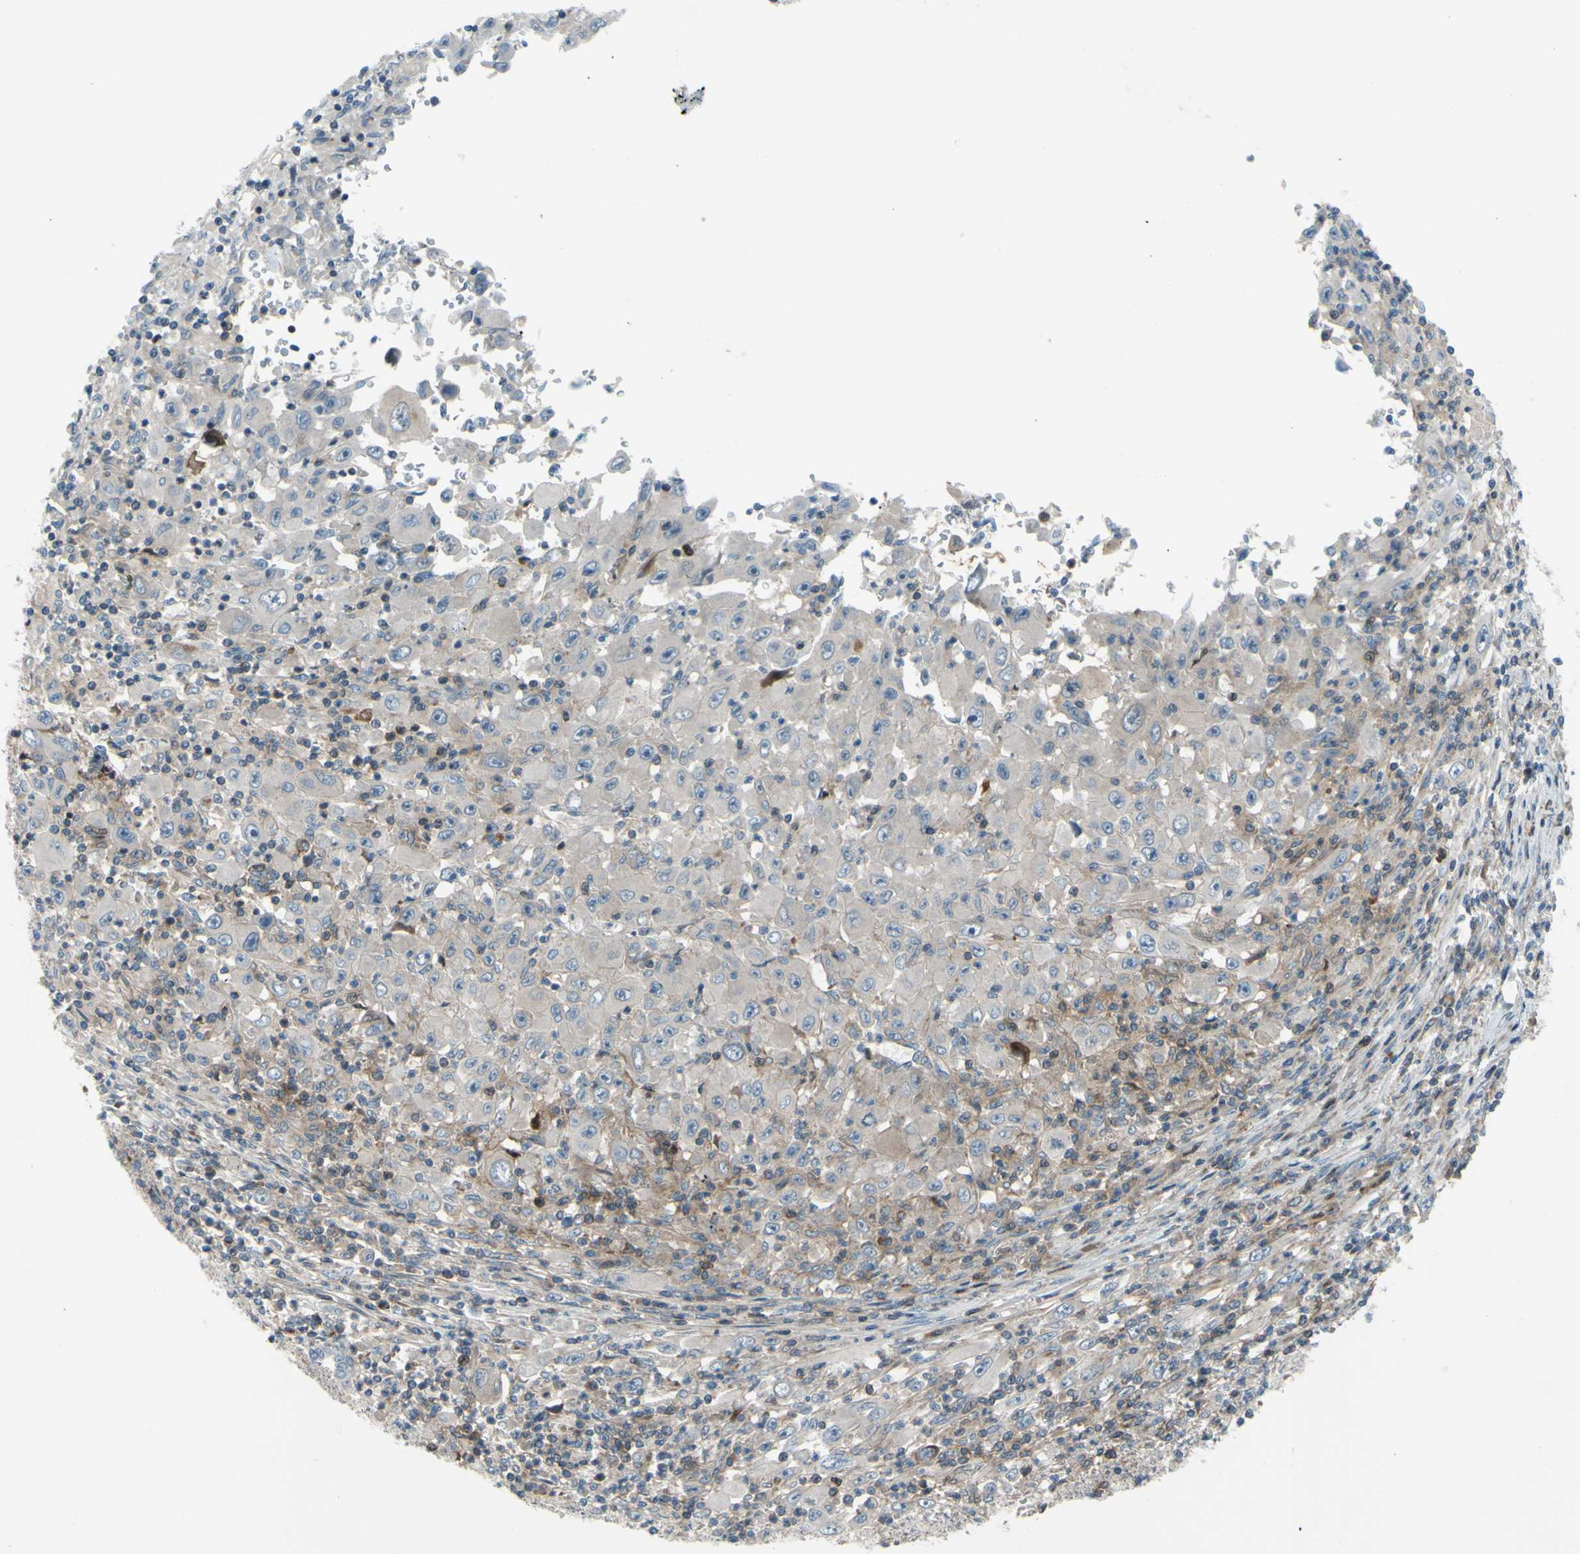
{"staining": {"intensity": "weak", "quantity": "25%-75%", "location": "cytoplasmic/membranous"}, "tissue": "melanoma", "cell_type": "Tumor cells", "image_type": "cancer", "snomed": [{"axis": "morphology", "description": "Malignant melanoma, Metastatic site"}, {"axis": "topography", "description": "Skin"}], "caption": "Brown immunohistochemical staining in human melanoma demonstrates weak cytoplasmic/membranous staining in about 25%-75% of tumor cells.", "gene": "PAK2", "patient": {"sex": "female", "age": 56}}